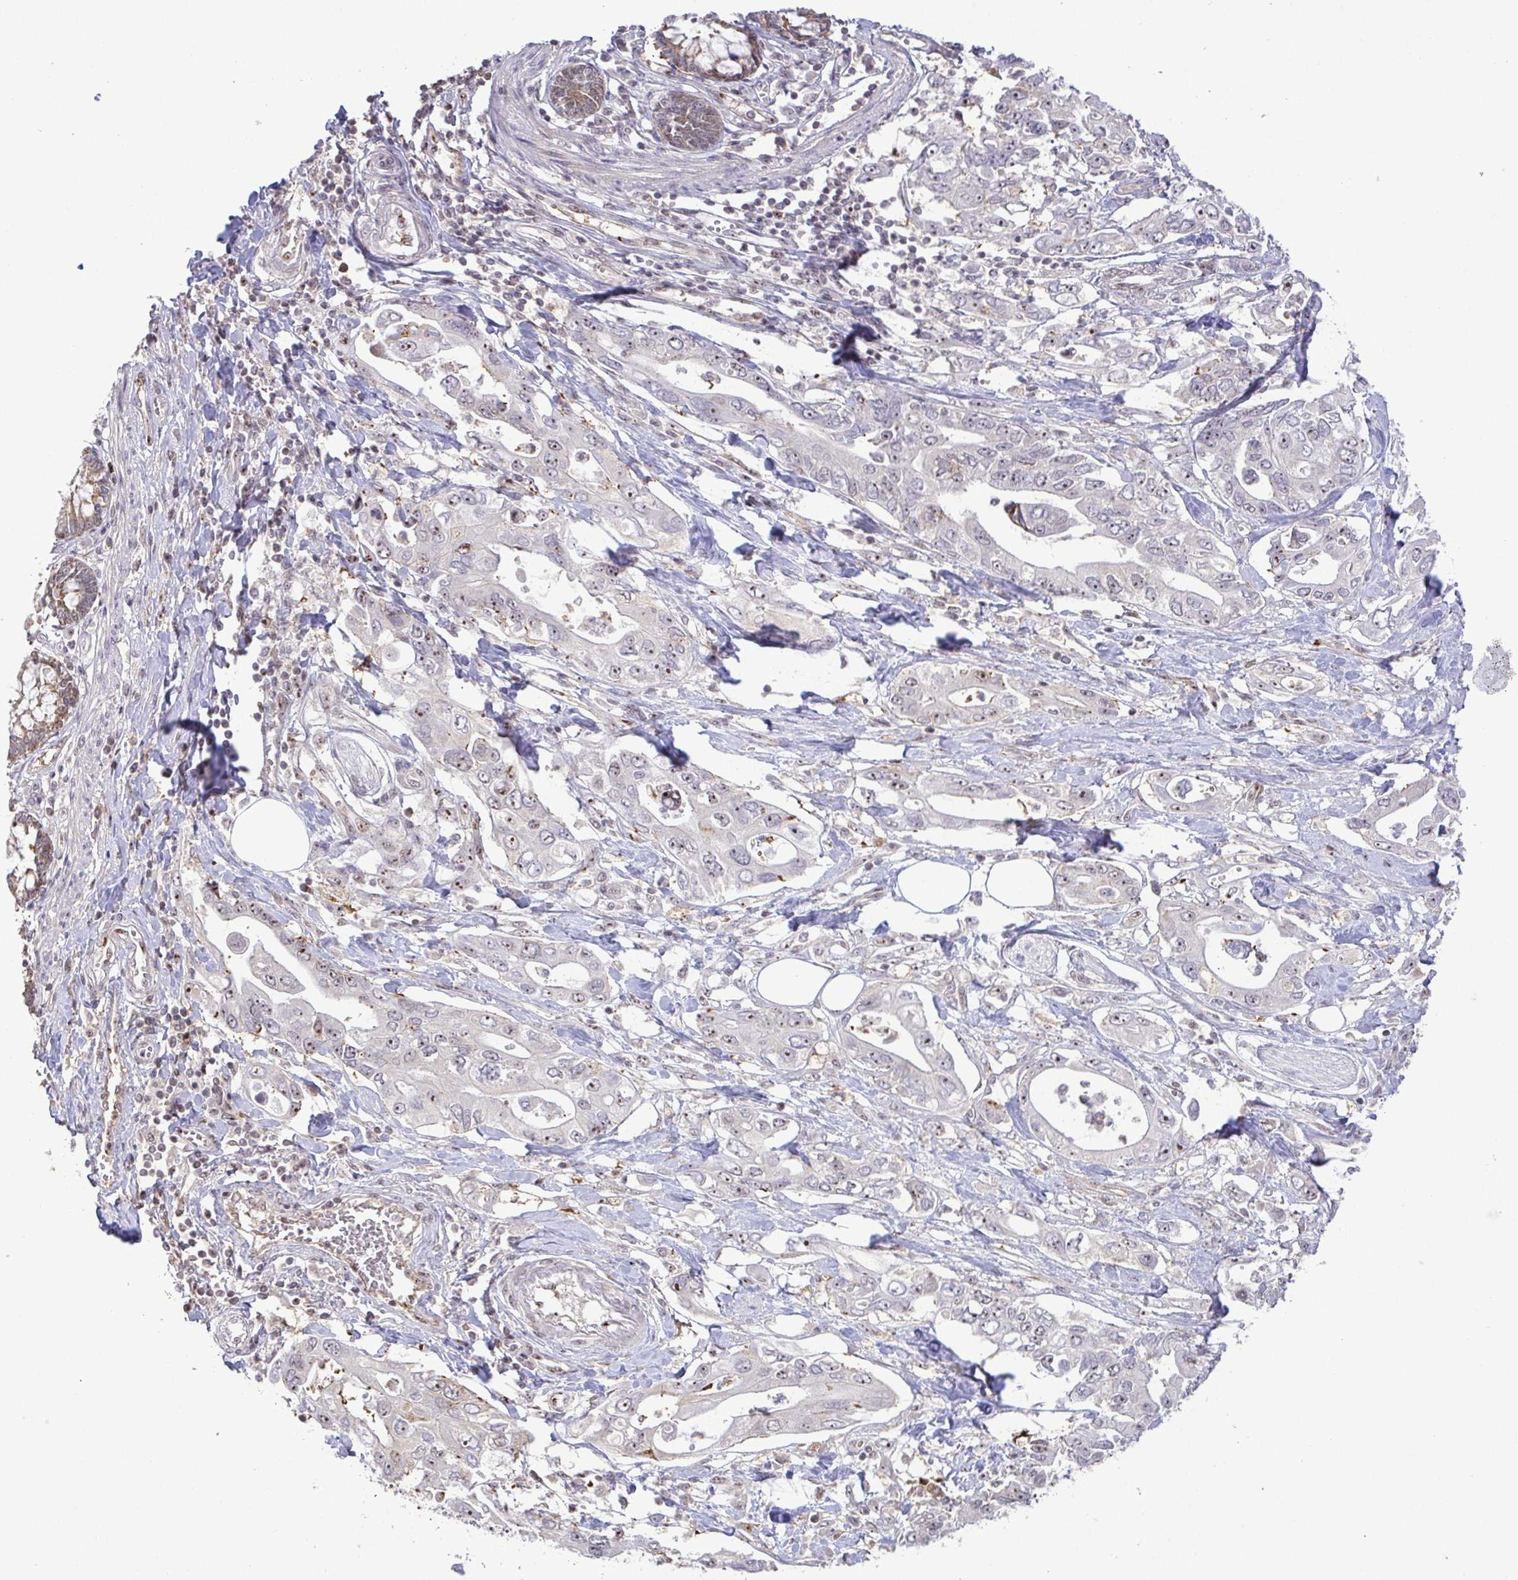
{"staining": {"intensity": "weak", "quantity": "25%-75%", "location": "nuclear"}, "tissue": "pancreatic cancer", "cell_type": "Tumor cells", "image_type": "cancer", "snomed": [{"axis": "morphology", "description": "Adenocarcinoma, NOS"}, {"axis": "topography", "description": "Pancreas"}], "caption": "Protein expression analysis of pancreatic cancer (adenocarcinoma) displays weak nuclear positivity in approximately 25%-75% of tumor cells.", "gene": "RSL24D1", "patient": {"sex": "female", "age": 63}}